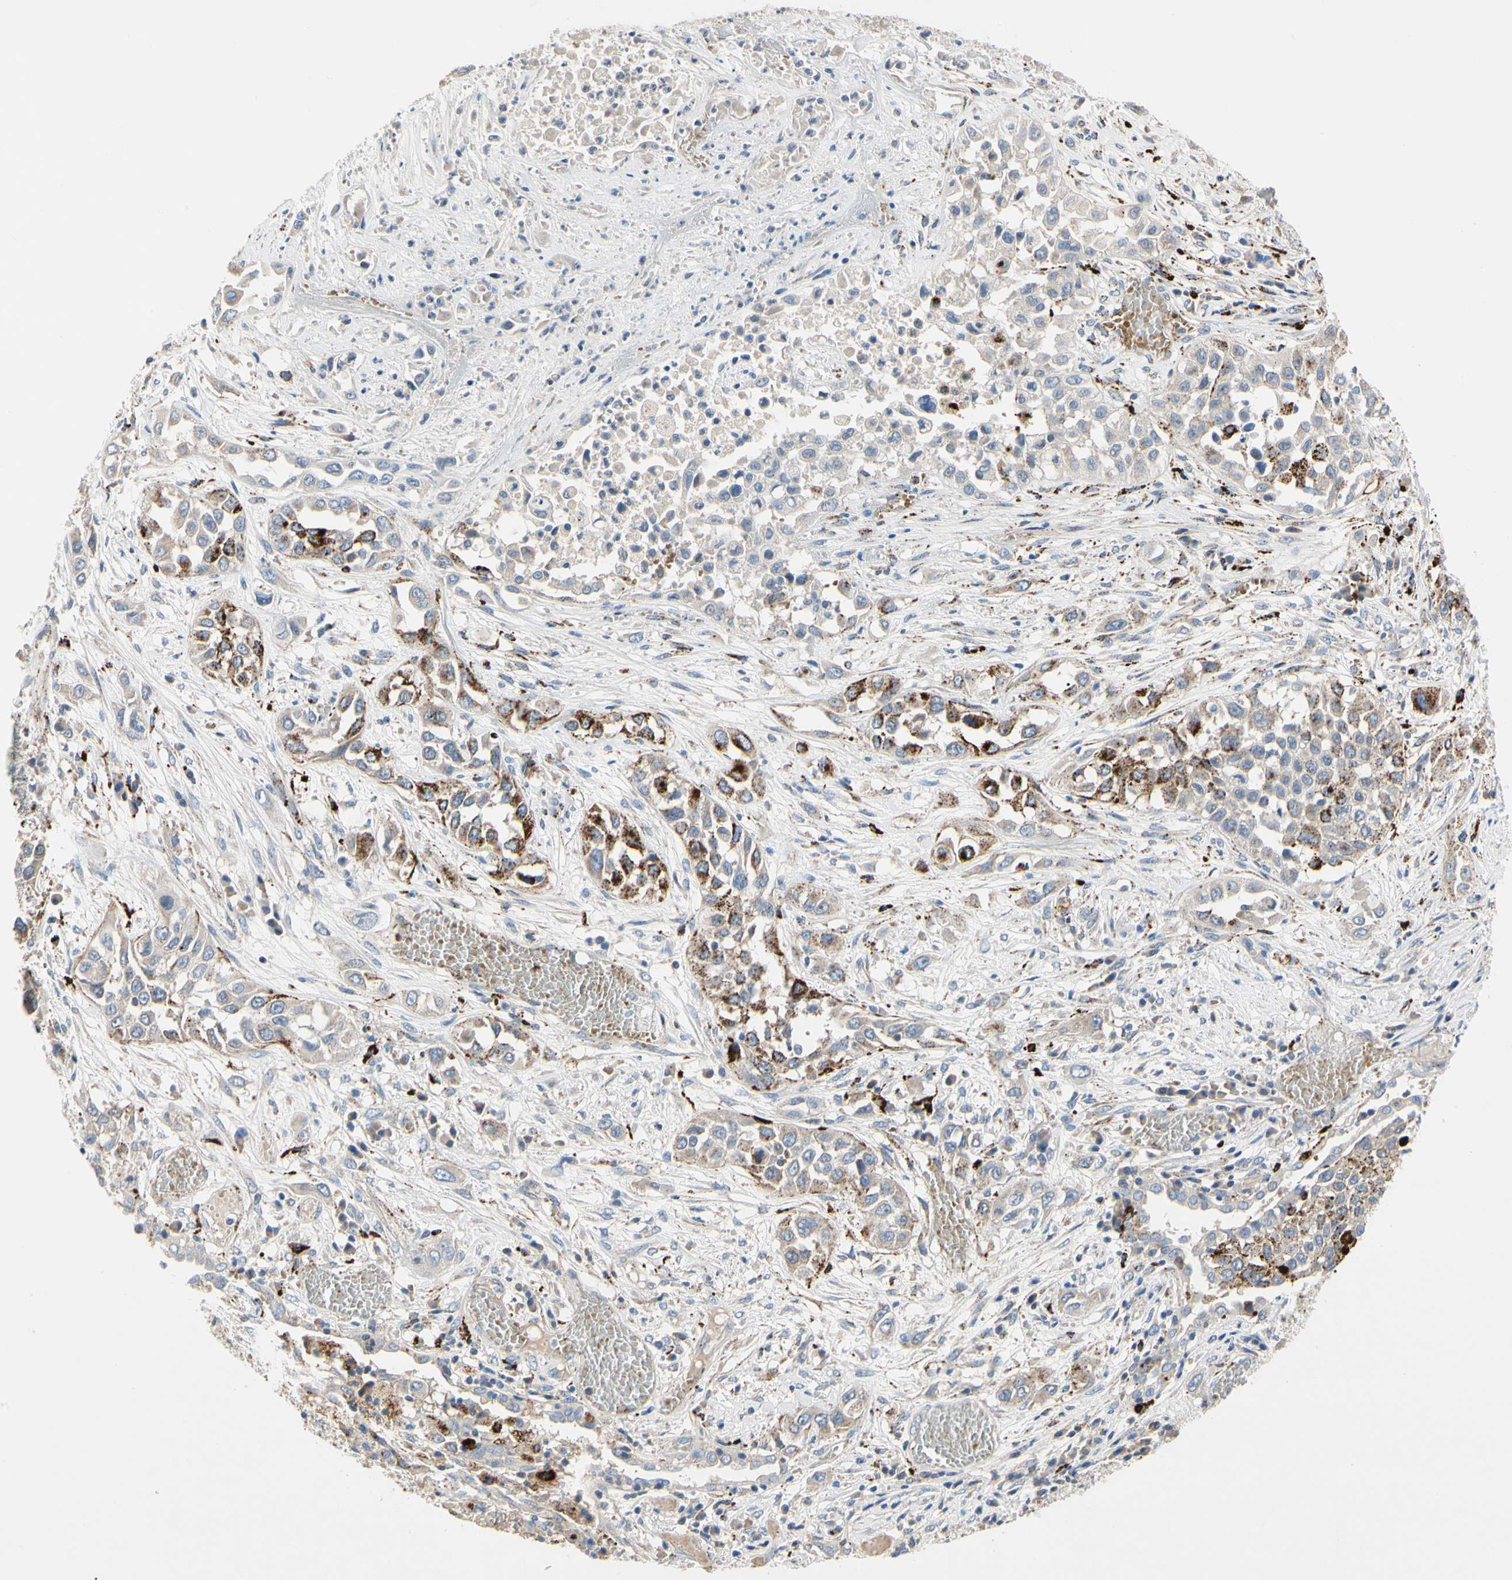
{"staining": {"intensity": "strong", "quantity": ">75%", "location": "cytoplasmic/membranous"}, "tissue": "lung cancer", "cell_type": "Tumor cells", "image_type": "cancer", "snomed": [{"axis": "morphology", "description": "Squamous cell carcinoma, NOS"}, {"axis": "topography", "description": "Lung"}], "caption": "Immunohistochemical staining of squamous cell carcinoma (lung) displays strong cytoplasmic/membranous protein staining in approximately >75% of tumor cells. Using DAB (brown) and hematoxylin (blue) stains, captured at high magnification using brightfield microscopy.", "gene": "RETSAT", "patient": {"sex": "male", "age": 71}}